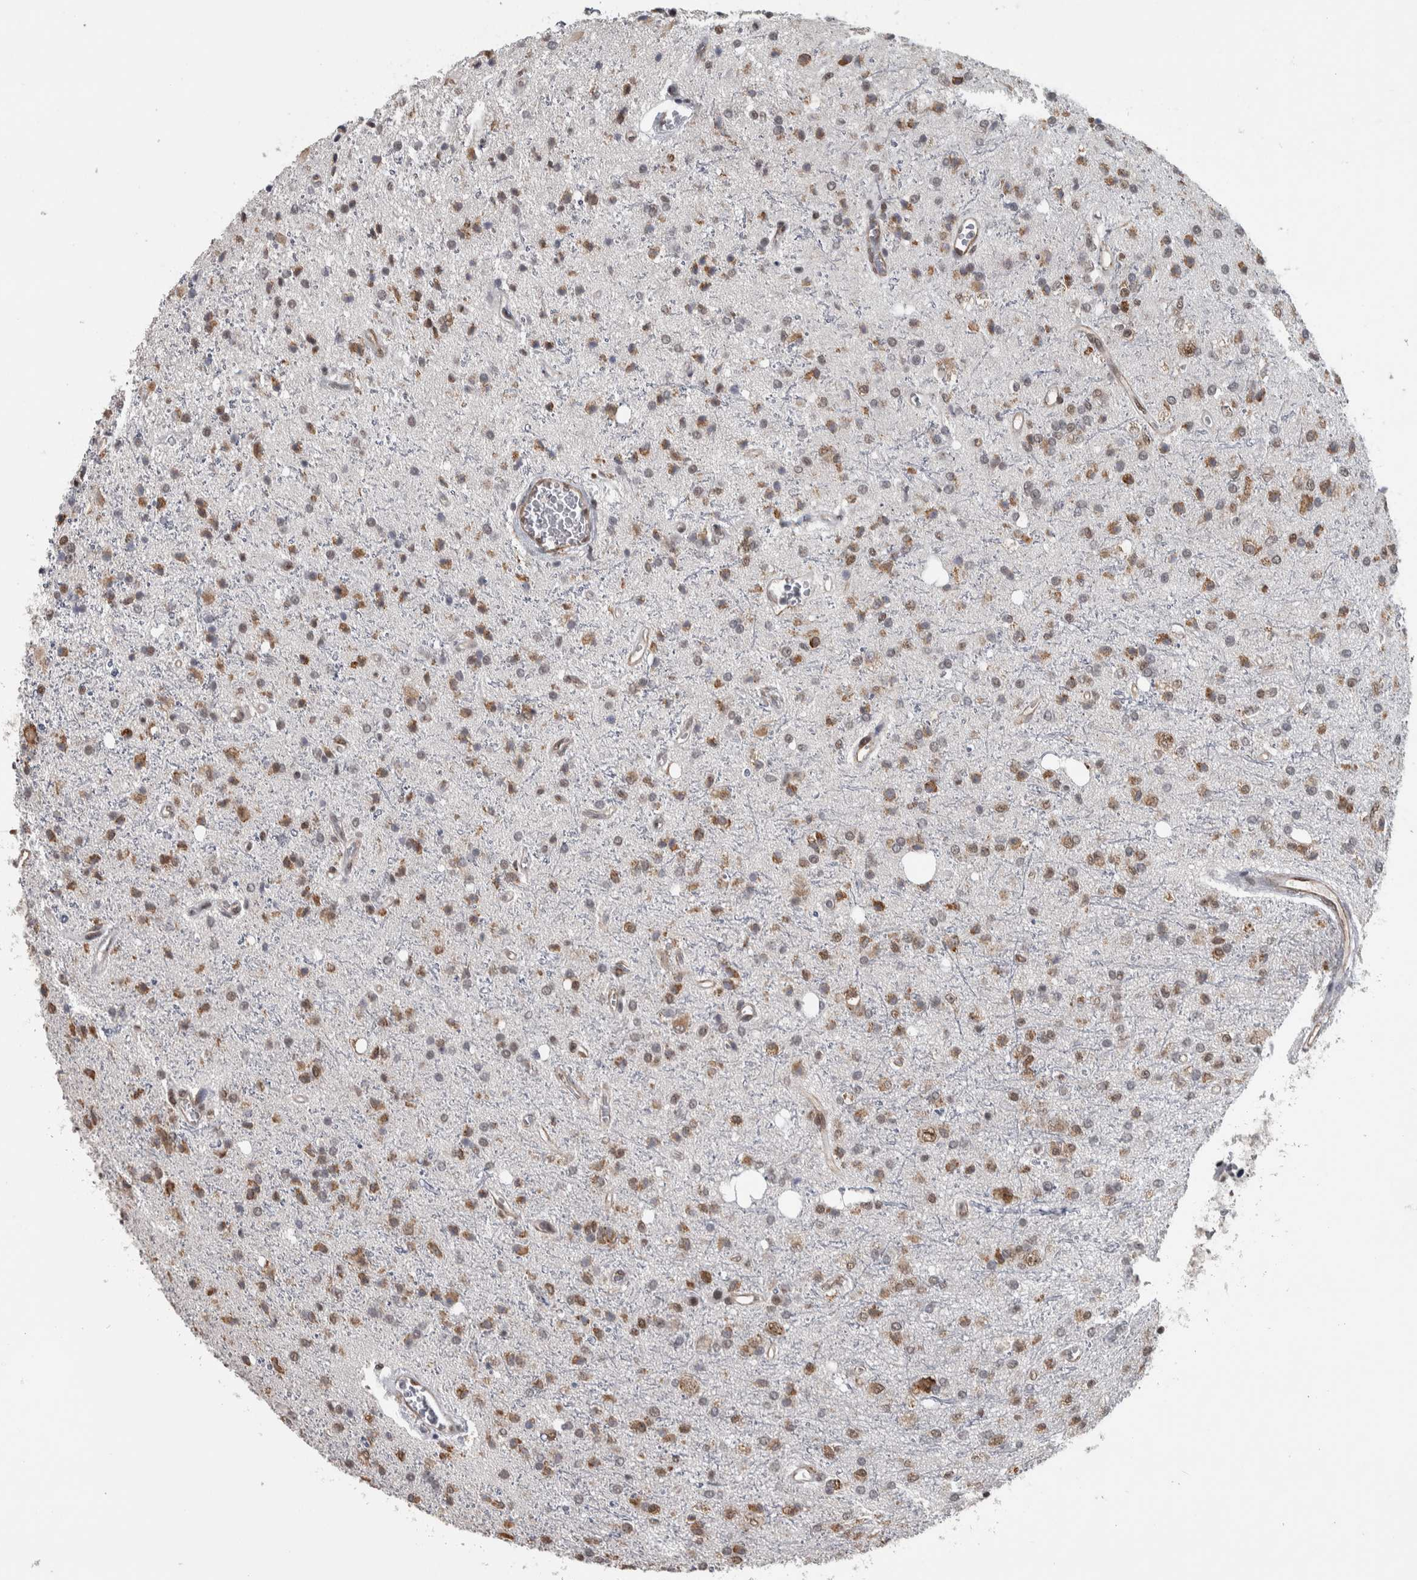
{"staining": {"intensity": "moderate", "quantity": ">75%", "location": "cytoplasmic/membranous"}, "tissue": "glioma", "cell_type": "Tumor cells", "image_type": "cancer", "snomed": [{"axis": "morphology", "description": "Glioma, malignant, High grade"}, {"axis": "topography", "description": "Brain"}], "caption": "Tumor cells exhibit medium levels of moderate cytoplasmic/membranous expression in about >75% of cells in malignant glioma (high-grade).", "gene": "DDX42", "patient": {"sex": "male", "age": 47}}